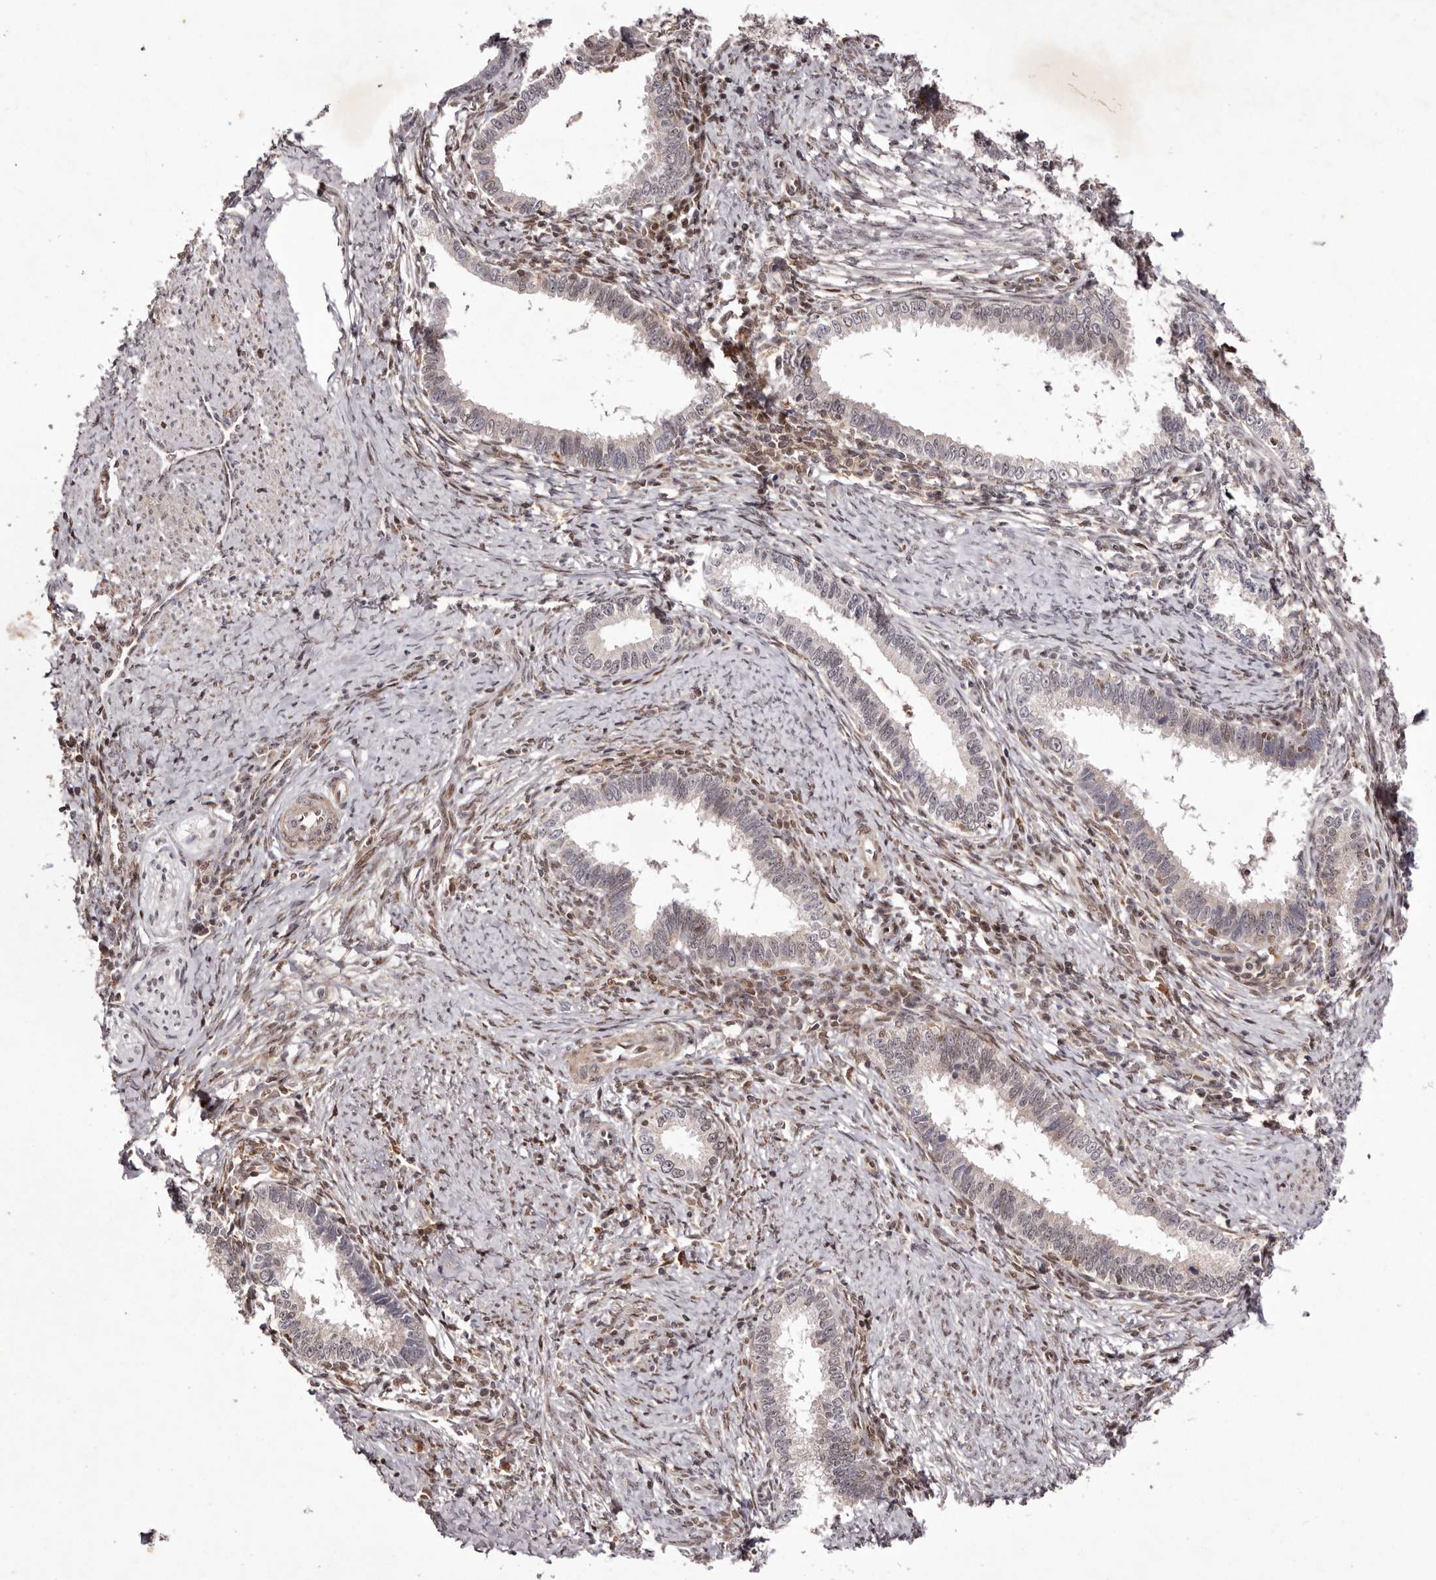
{"staining": {"intensity": "negative", "quantity": "none", "location": "none"}, "tissue": "cervical cancer", "cell_type": "Tumor cells", "image_type": "cancer", "snomed": [{"axis": "morphology", "description": "Adenocarcinoma, NOS"}, {"axis": "topography", "description": "Cervix"}], "caption": "Immunohistochemistry (IHC) photomicrograph of neoplastic tissue: human adenocarcinoma (cervical) stained with DAB (3,3'-diaminobenzidine) displays no significant protein positivity in tumor cells. (DAB (3,3'-diaminobenzidine) immunohistochemistry visualized using brightfield microscopy, high magnification).", "gene": "FBXO5", "patient": {"sex": "female", "age": 36}}